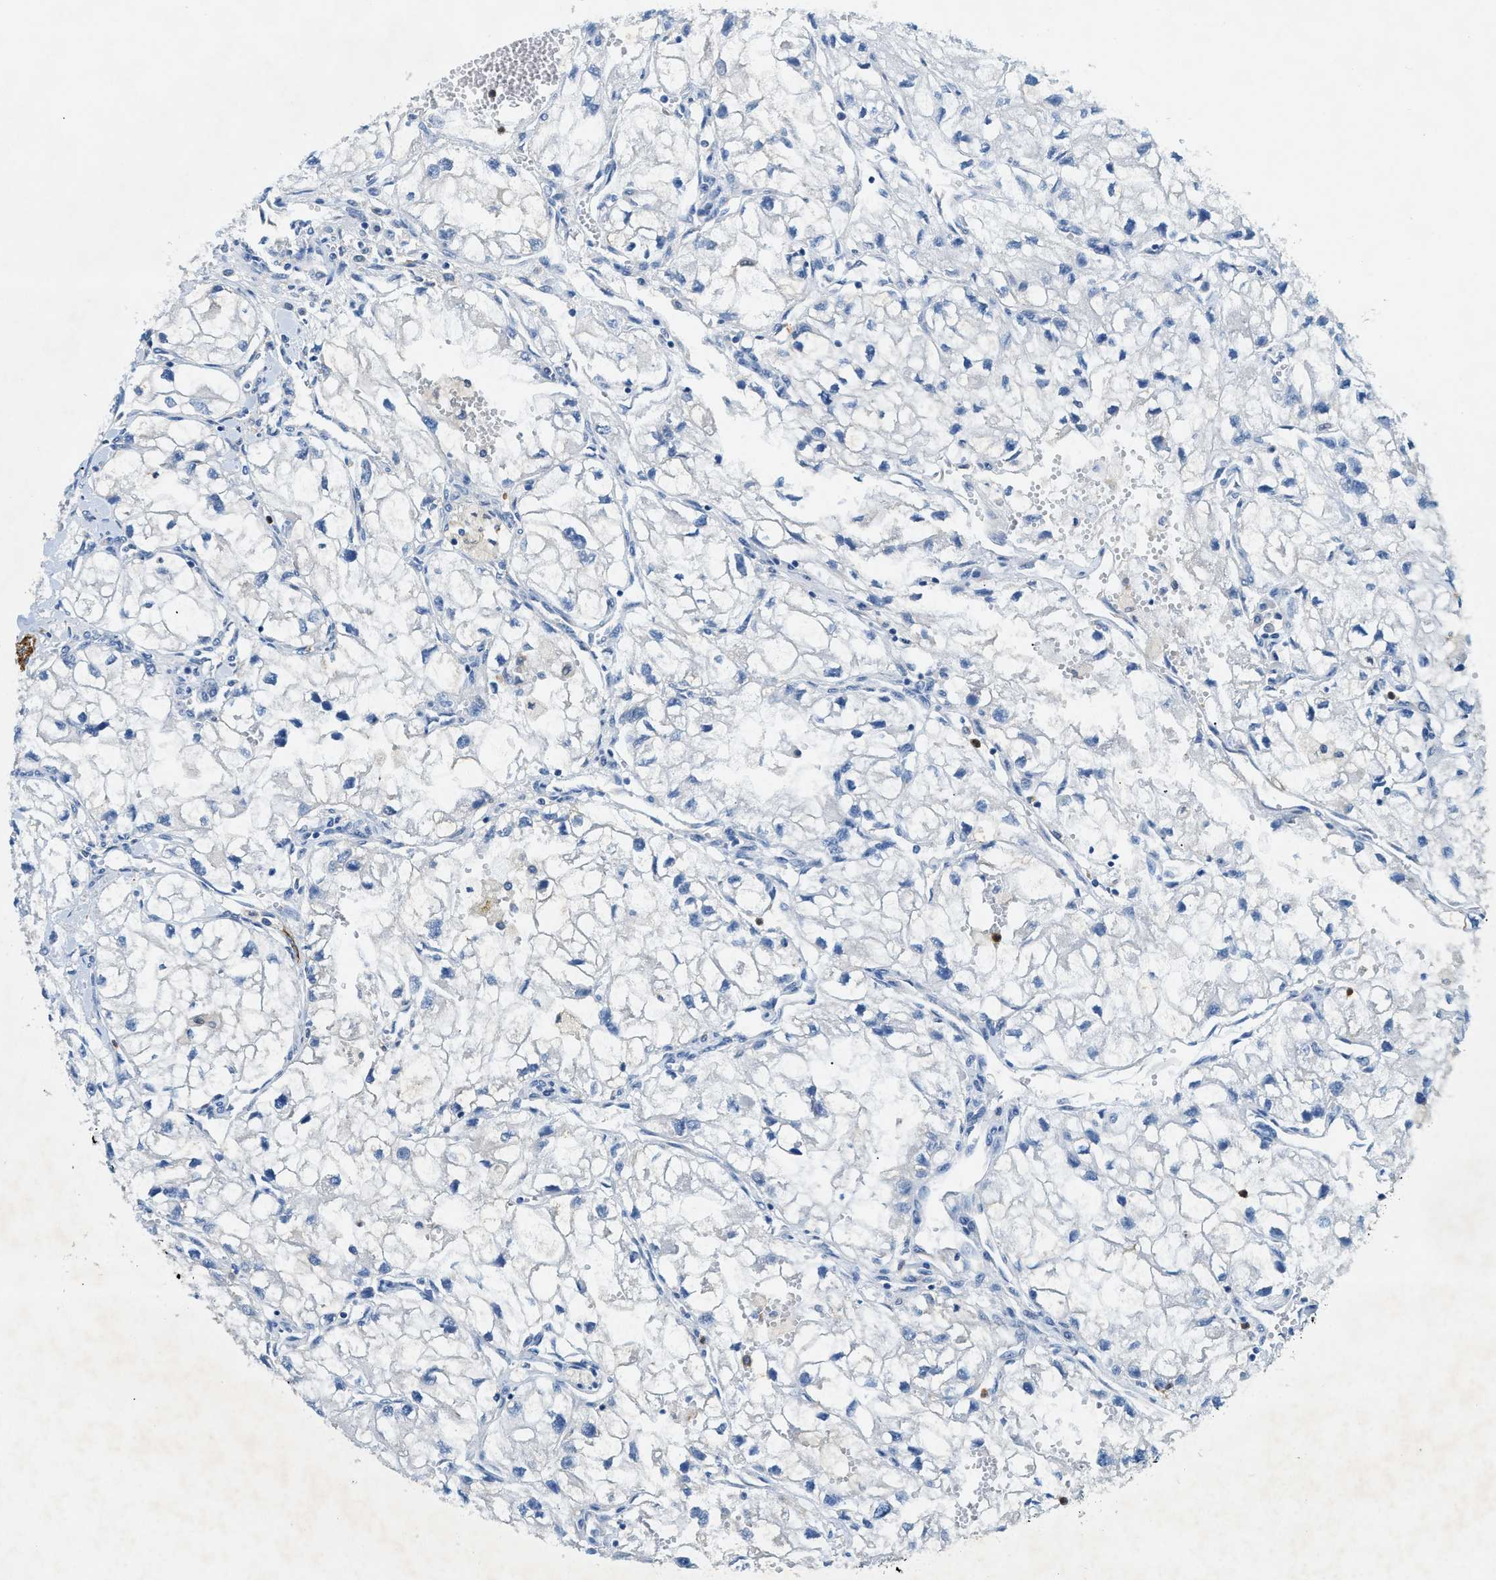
{"staining": {"intensity": "negative", "quantity": "none", "location": "none"}, "tissue": "renal cancer", "cell_type": "Tumor cells", "image_type": "cancer", "snomed": [{"axis": "morphology", "description": "Adenocarcinoma, NOS"}, {"axis": "topography", "description": "Kidney"}], "caption": "Tumor cells are negative for brown protein staining in adenocarcinoma (renal).", "gene": "ZDHHC13", "patient": {"sex": "female", "age": 70}}